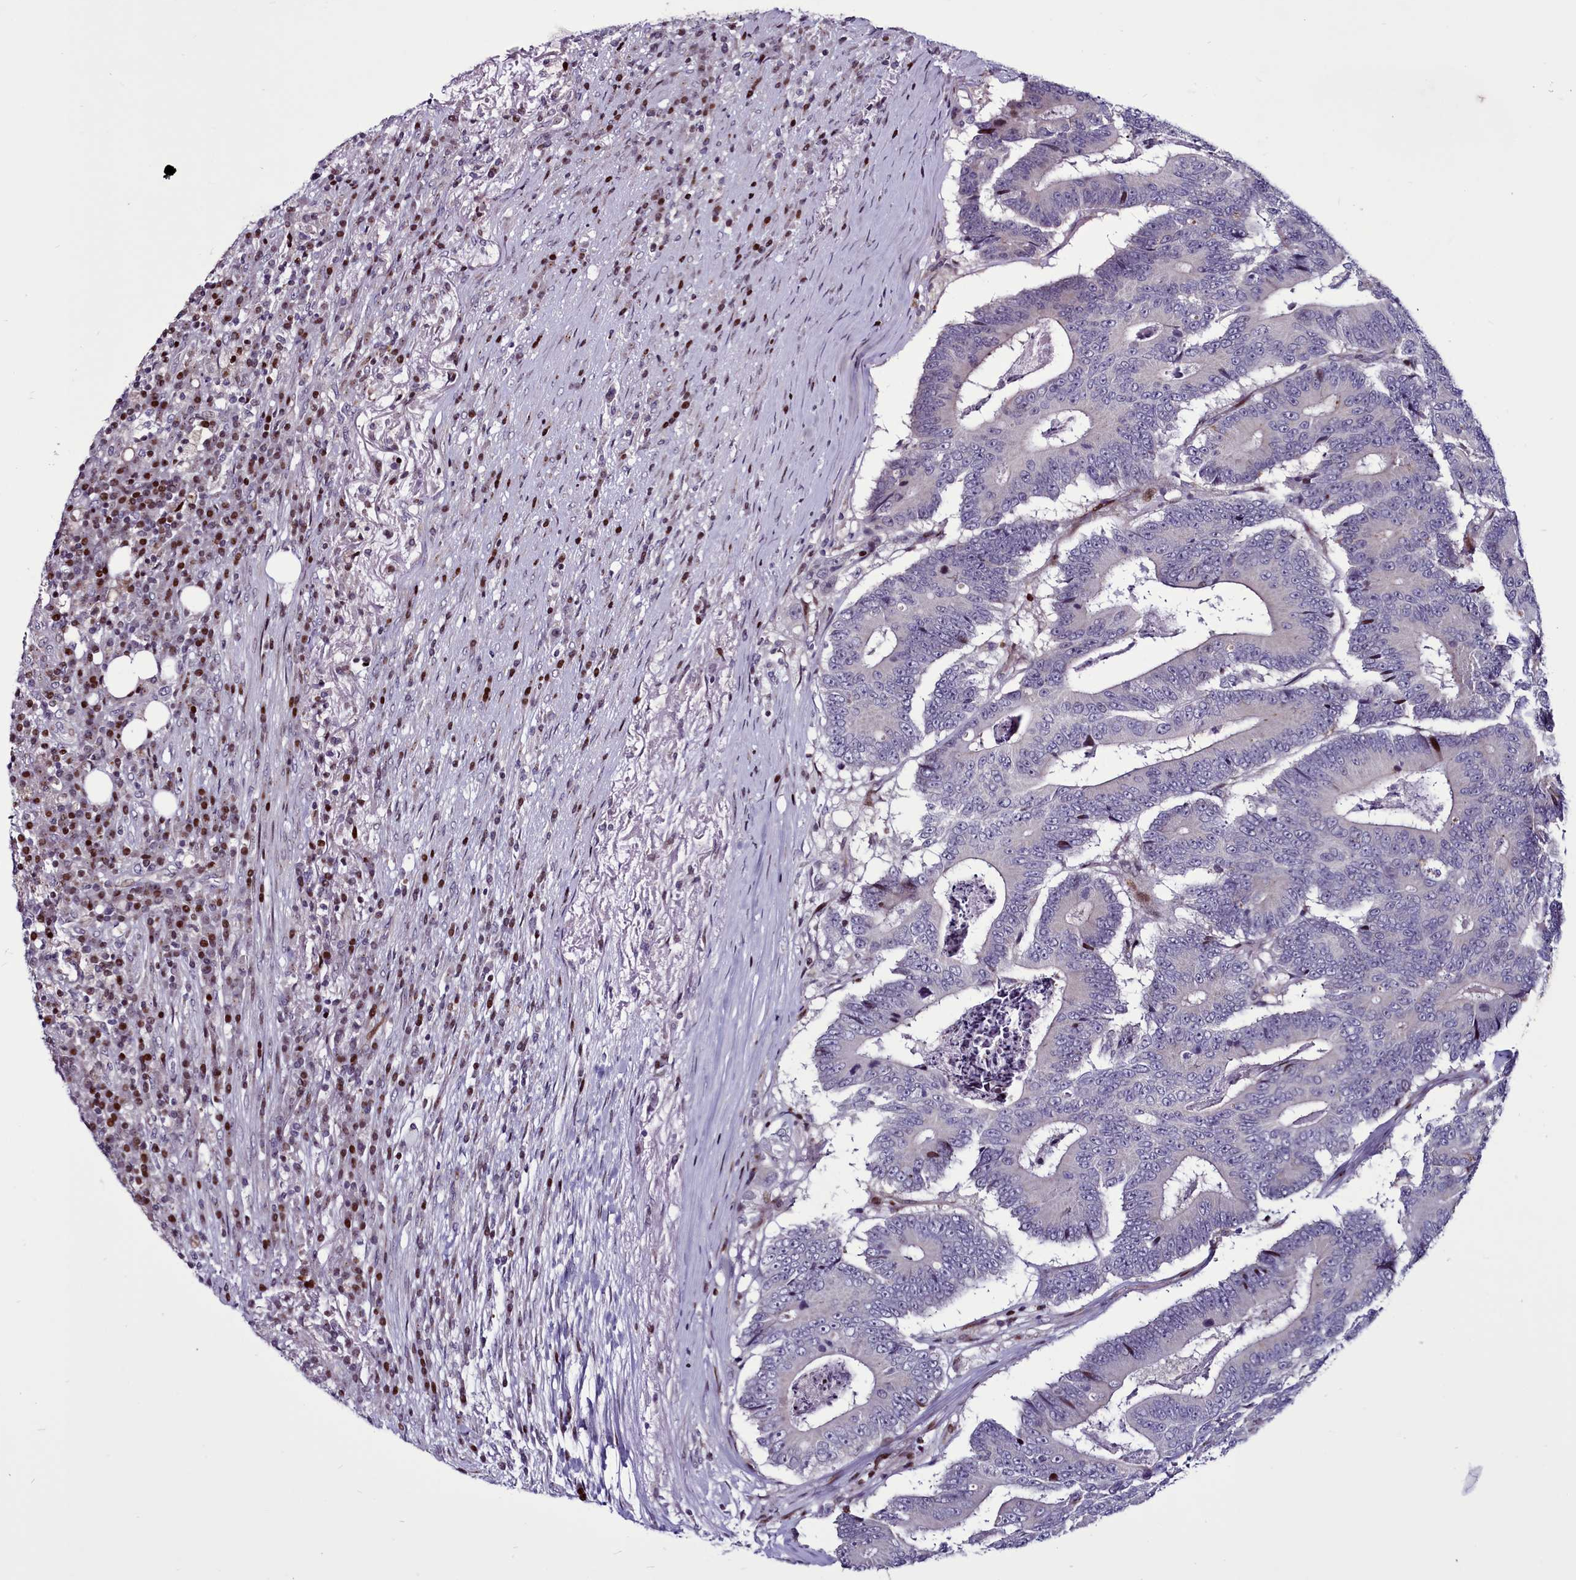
{"staining": {"intensity": "negative", "quantity": "none", "location": "none"}, "tissue": "colorectal cancer", "cell_type": "Tumor cells", "image_type": "cancer", "snomed": [{"axis": "morphology", "description": "Adenocarcinoma, NOS"}, {"axis": "topography", "description": "Colon"}], "caption": "The histopathology image exhibits no staining of tumor cells in adenocarcinoma (colorectal).", "gene": "WBP11", "patient": {"sex": "male", "age": 83}}